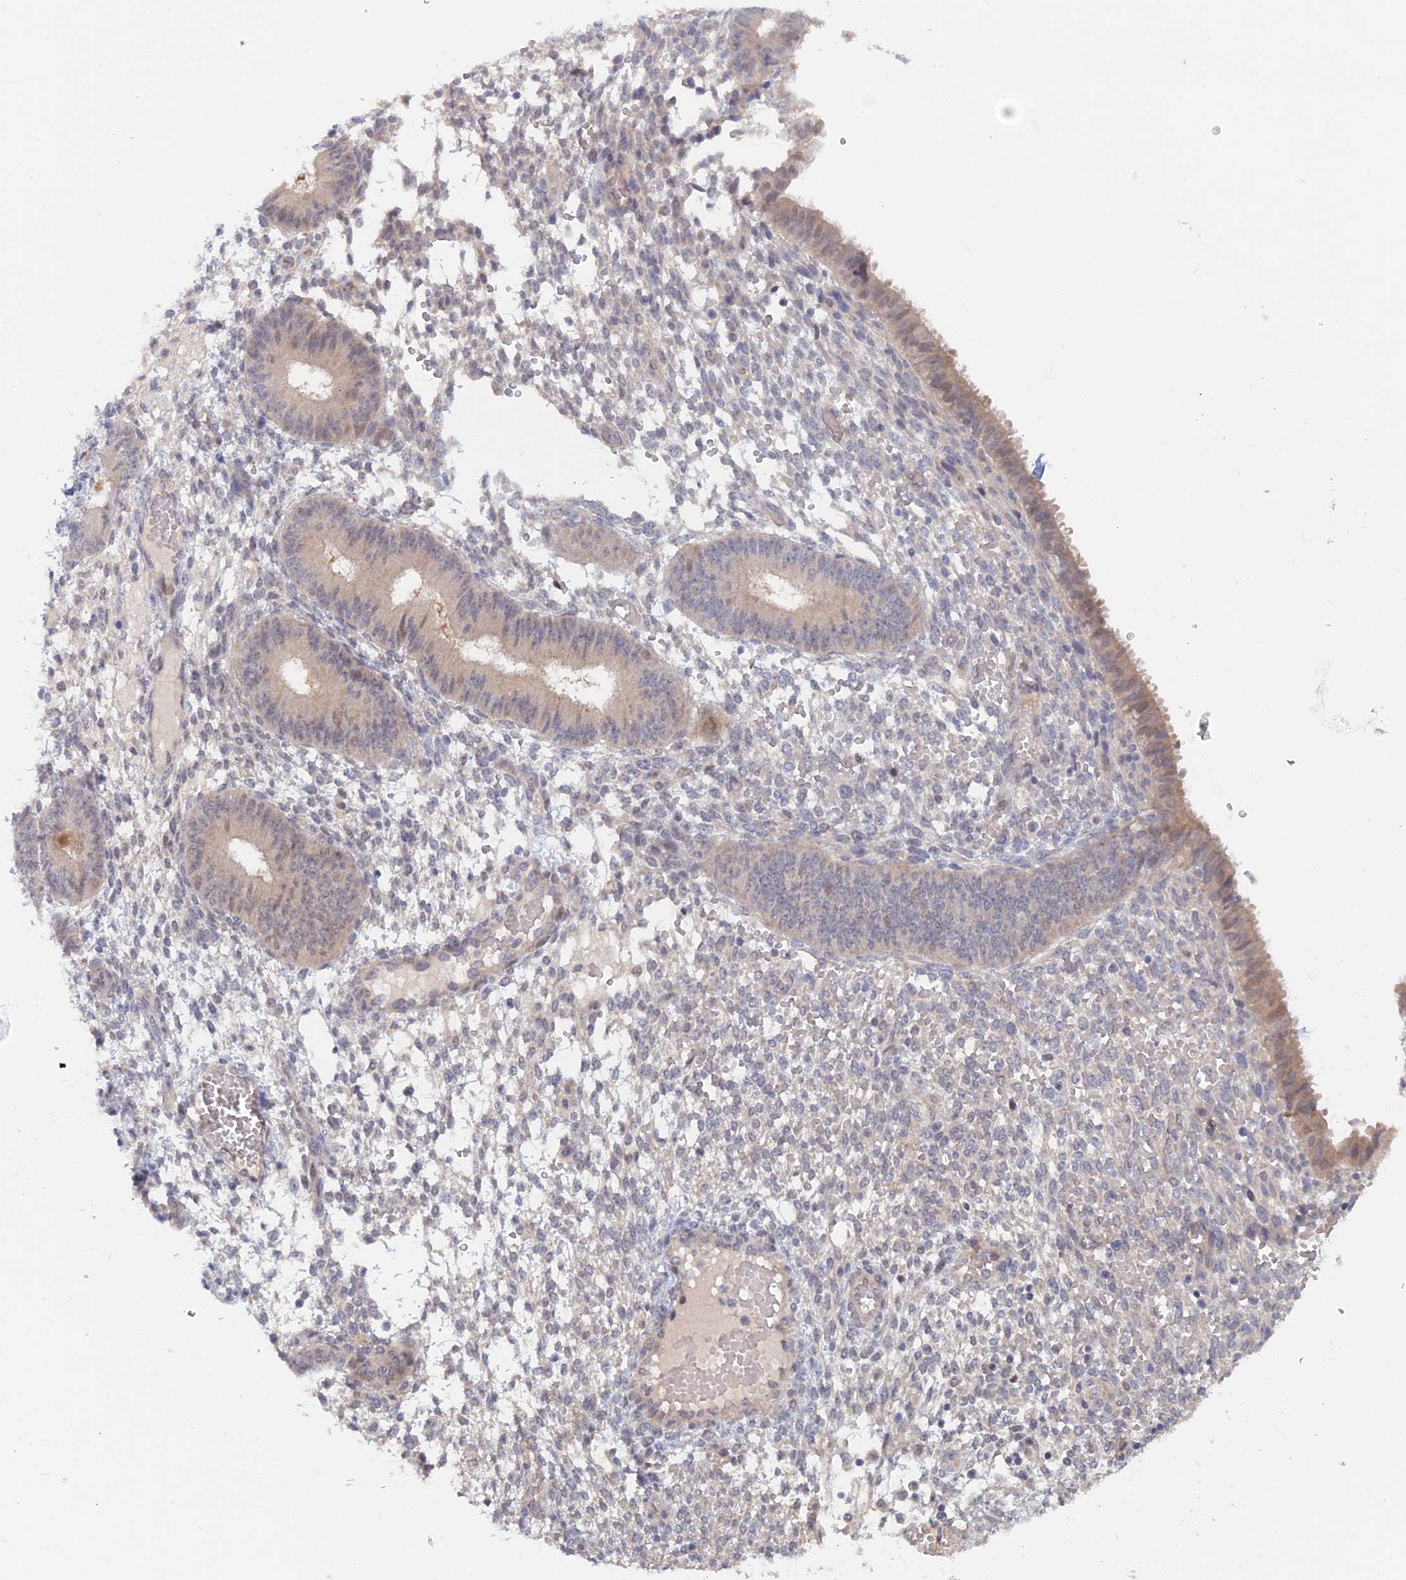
{"staining": {"intensity": "negative", "quantity": "none", "location": "none"}, "tissue": "endometrium", "cell_type": "Cells in endometrial stroma", "image_type": "normal", "snomed": [{"axis": "morphology", "description": "Normal tissue, NOS"}, {"axis": "topography", "description": "Endometrium"}], "caption": "High power microscopy image of an immunohistochemistry (IHC) image of unremarkable endometrium, revealing no significant positivity in cells in endometrial stroma.", "gene": "ELOVL6", "patient": {"sex": "female", "age": 49}}